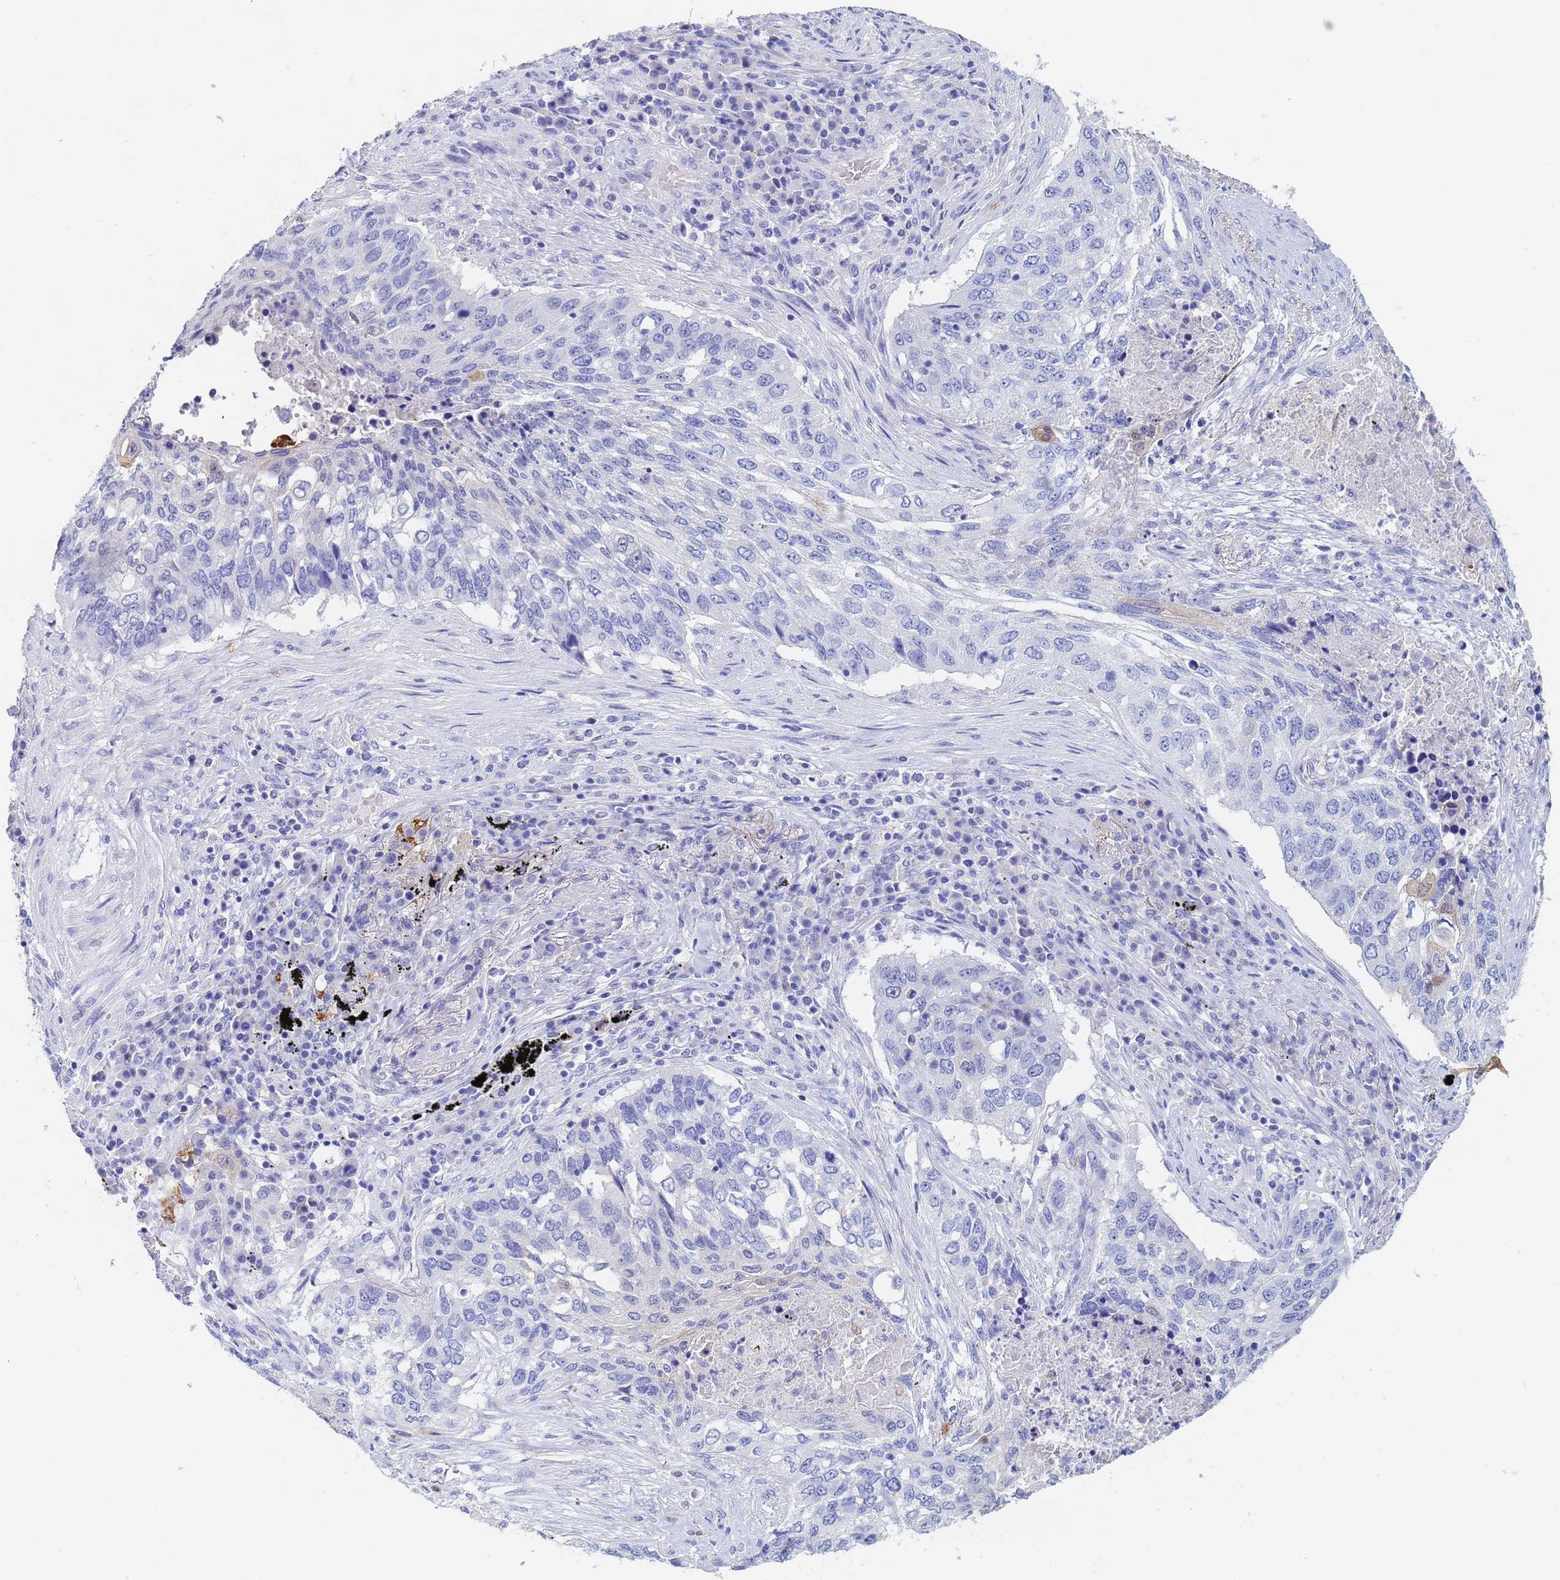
{"staining": {"intensity": "negative", "quantity": "none", "location": "none"}, "tissue": "lung cancer", "cell_type": "Tumor cells", "image_type": "cancer", "snomed": [{"axis": "morphology", "description": "Squamous cell carcinoma, NOS"}, {"axis": "topography", "description": "Lung"}], "caption": "This is a micrograph of IHC staining of lung squamous cell carcinoma, which shows no positivity in tumor cells.", "gene": "CSTB", "patient": {"sex": "female", "age": 63}}